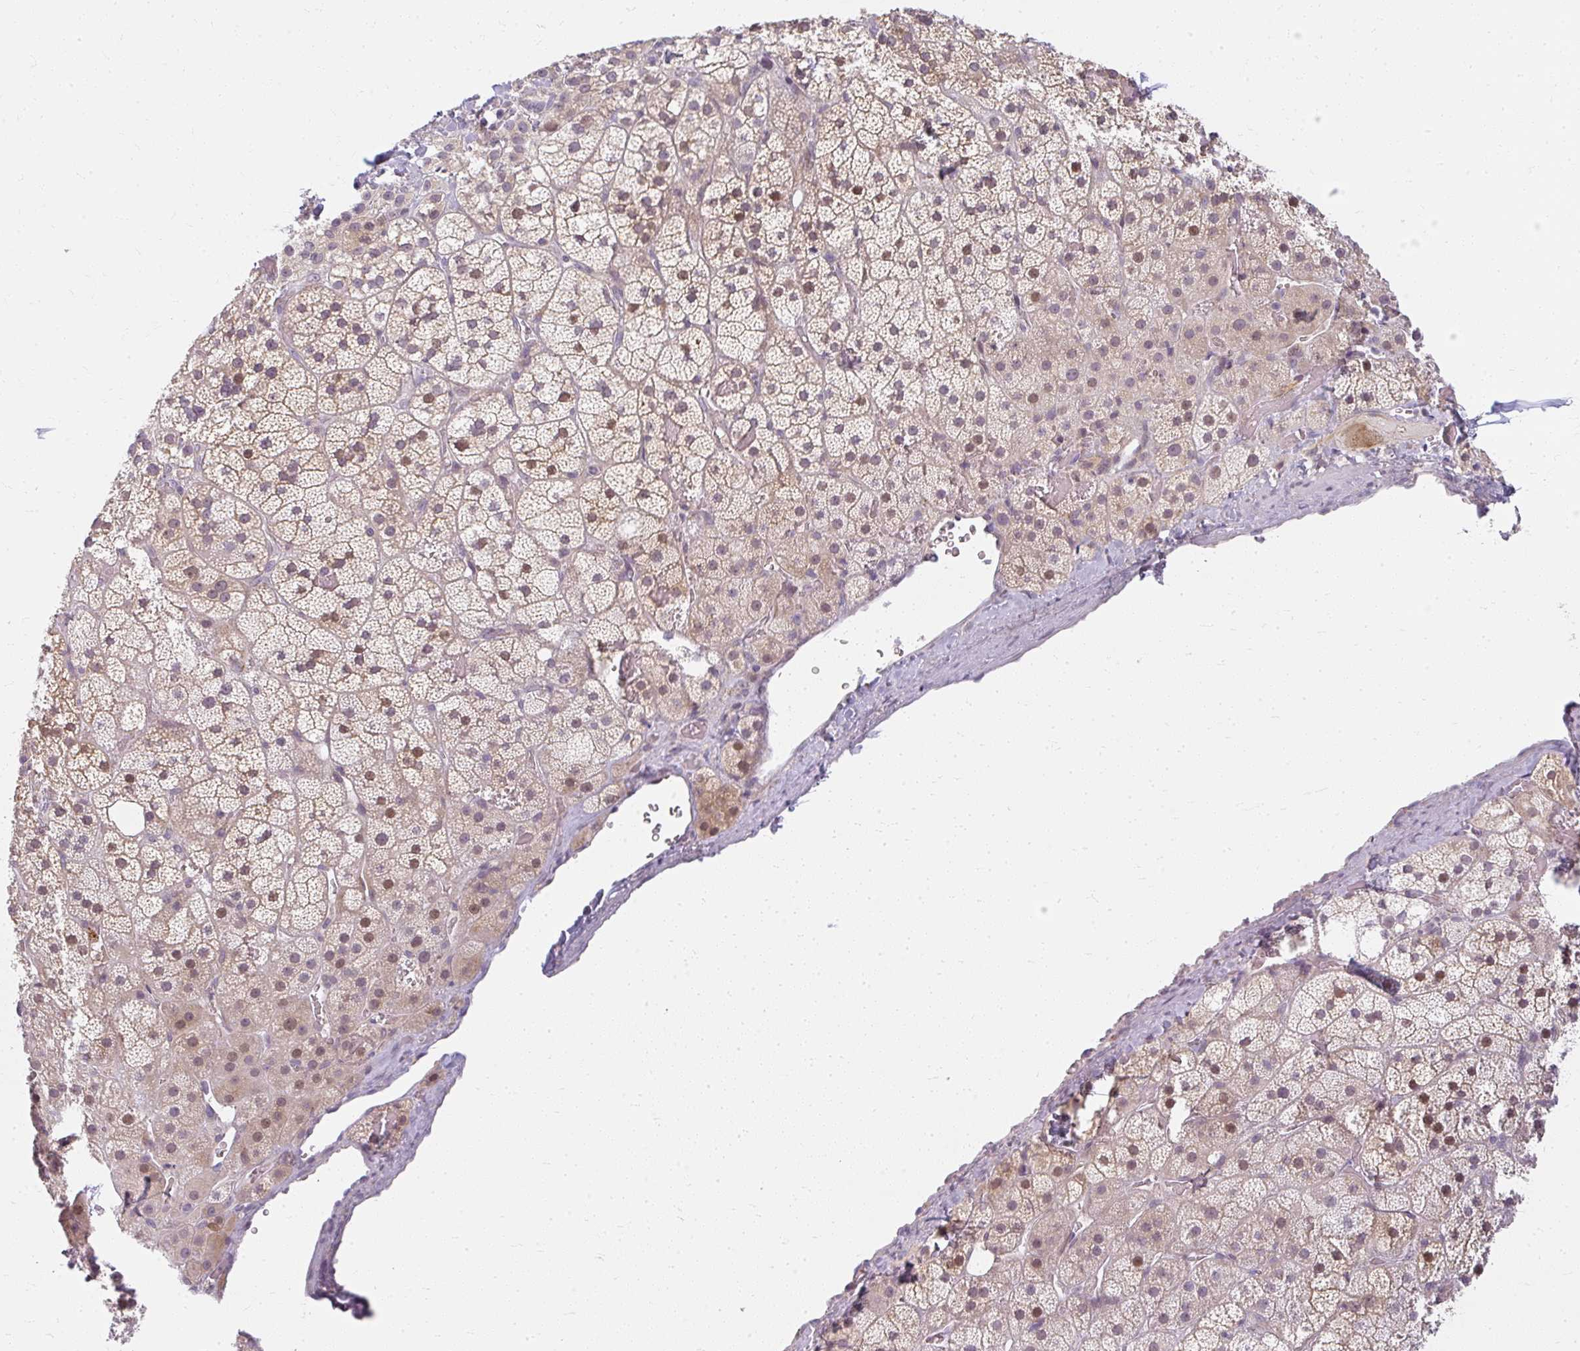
{"staining": {"intensity": "moderate", "quantity": "25%-75%", "location": "cytoplasmic/membranous,nuclear"}, "tissue": "adrenal gland", "cell_type": "Glandular cells", "image_type": "normal", "snomed": [{"axis": "morphology", "description": "Normal tissue, NOS"}, {"axis": "topography", "description": "Adrenal gland"}], "caption": "Immunohistochemical staining of normal adrenal gland displays moderate cytoplasmic/membranous,nuclear protein expression in about 25%-75% of glandular cells. The protein is shown in brown color, while the nuclei are stained blue.", "gene": "ZFYVE26", "patient": {"sex": "male", "age": 57}}